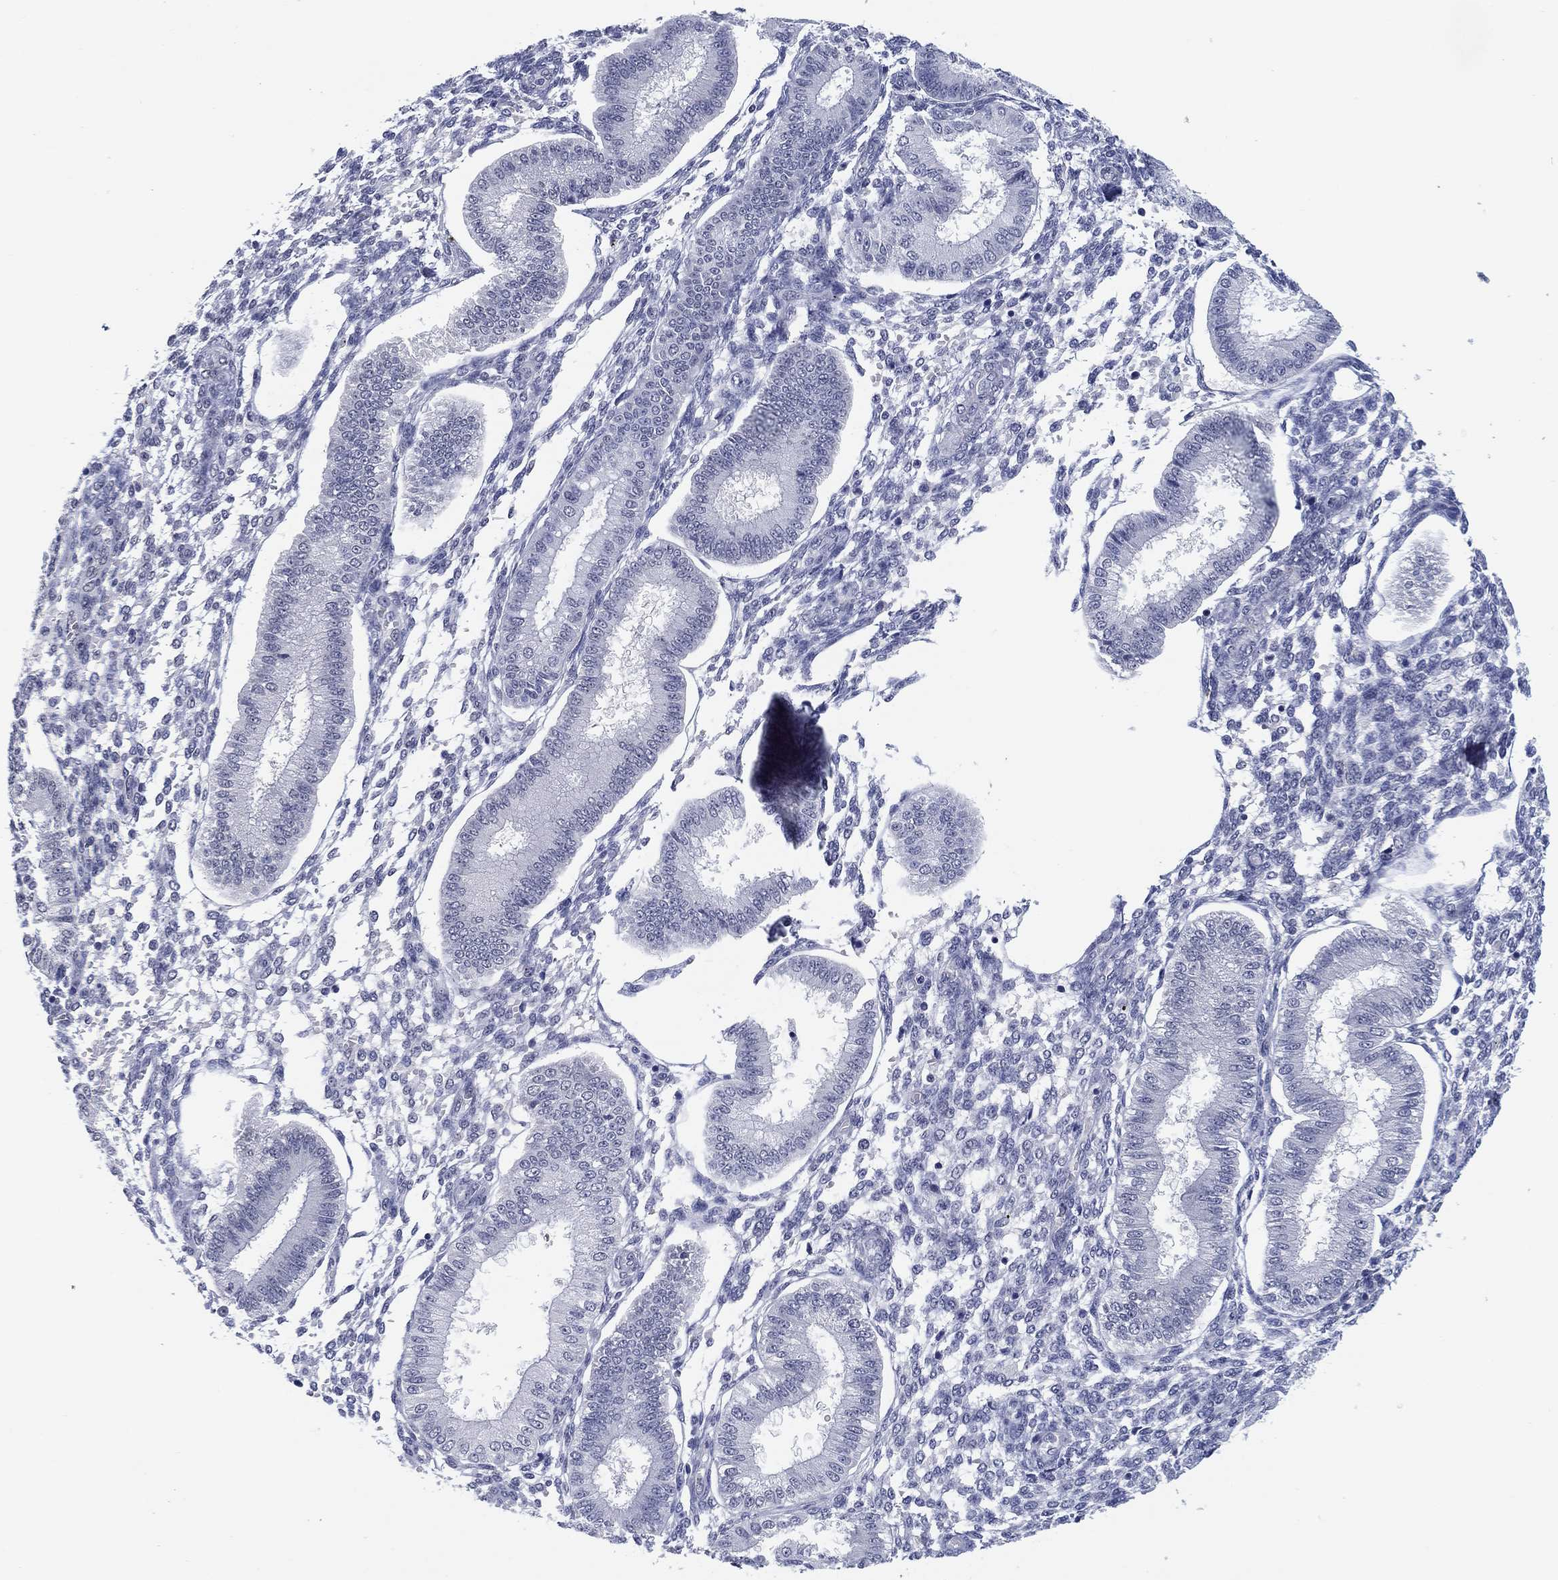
{"staining": {"intensity": "negative", "quantity": "none", "location": "none"}, "tissue": "endometrium", "cell_type": "Cells in endometrial stroma", "image_type": "normal", "snomed": [{"axis": "morphology", "description": "Normal tissue, NOS"}, {"axis": "topography", "description": "Endometrium"}], "caption": "Histopathology image shows no protein expression in cells in endometrial stroma of unremarkable endometrium.", "gene": "OTUB2", "patient": {"sex": "female", "age": 43}}